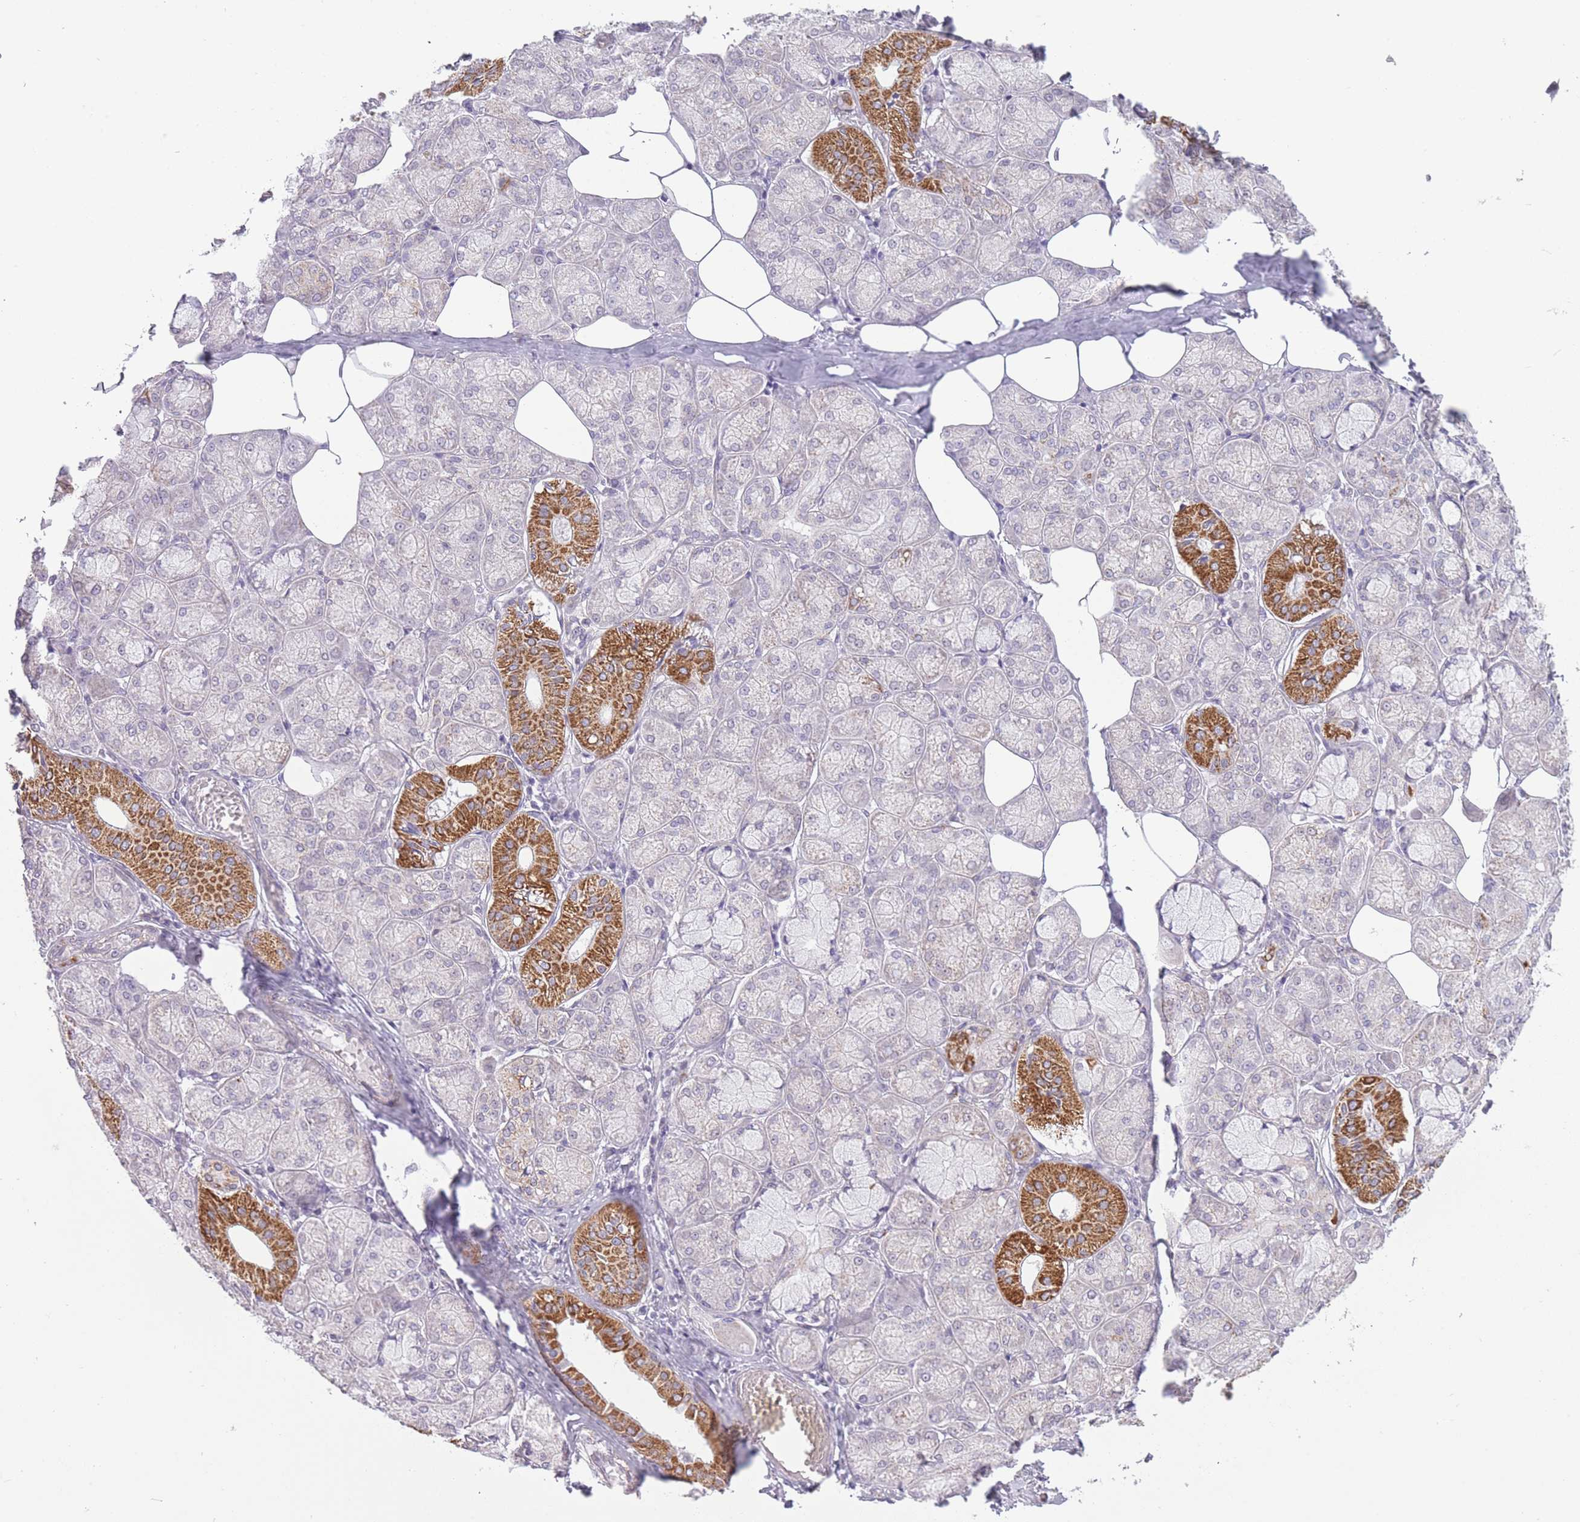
{"staining": {"intensity": "strong", "quantity": "<25%", "location": "cytoplasmic/membranous"}, "tissue": "salivary gland", "cell_type": "Glandular cells", "image_type": "normal", "snomed": [{"axis": "morphology", "description": "Normal tissue, NOS"}, {"axis": "topography", "description": "Salivary gland"}], "caption": "A photomicrograph of human salivary gland stained for a protein exhibits strong cytoplasmic/membranous brown staining in glandular cells. (Stains: DAB (3,3'-diaminobenzidine) in brown, nuclei in blue, Microscopy: brightfield microscopy at high magnification).", "gene": "ZBTB24", "patient": {"sex": "male", "age": 74}}